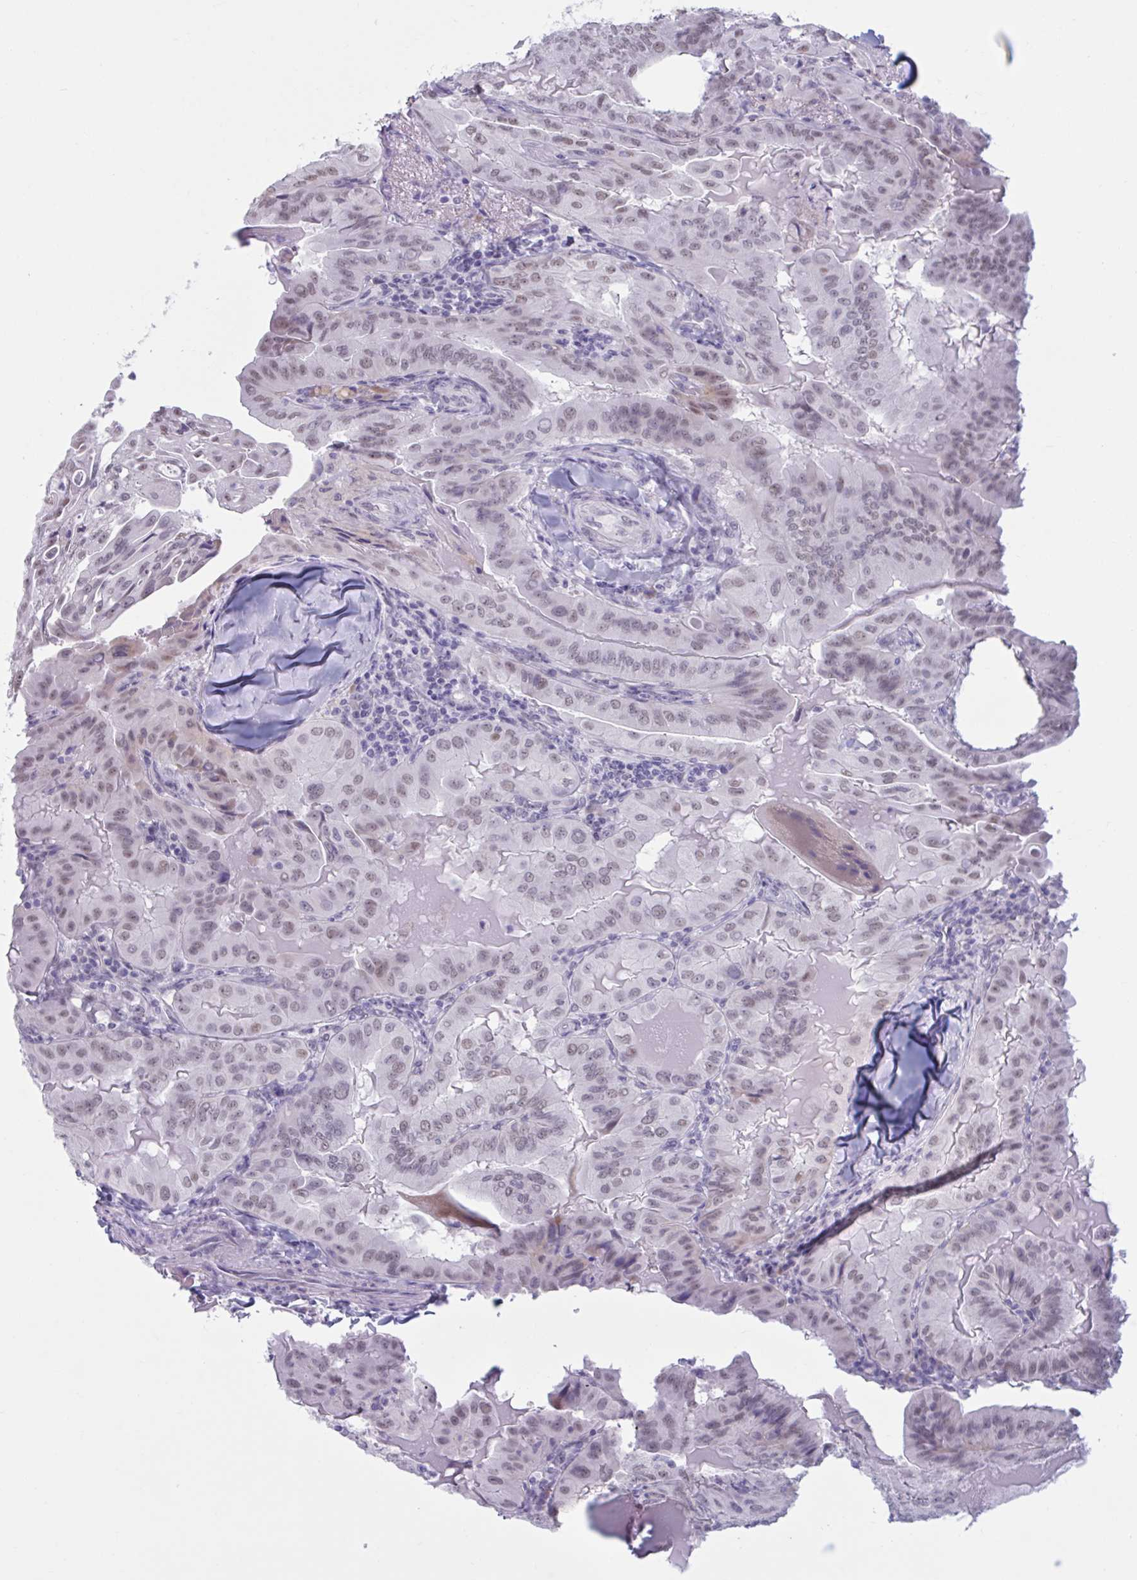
{"staining": {"intensity": "moderate", "quantity": ">75%", "location": "nuclear"}, "tissue": "thyroid cancer", "cell_type": "Tumor cells", "image_type": "cancer", "snomed": [{"axis": "morphology", "description": "Papillary adenocarcinoma, NOS"}, {"axis": "topography", "description": "Thyroid gland"}], "caption": "Thyroid cancer (papillary adenocarcinoma) stained for a protein exhibits moderate nuclear positivity in tumor cells.", "gene": "MSMB", "patient": {"sex": "female", "age": 68}}